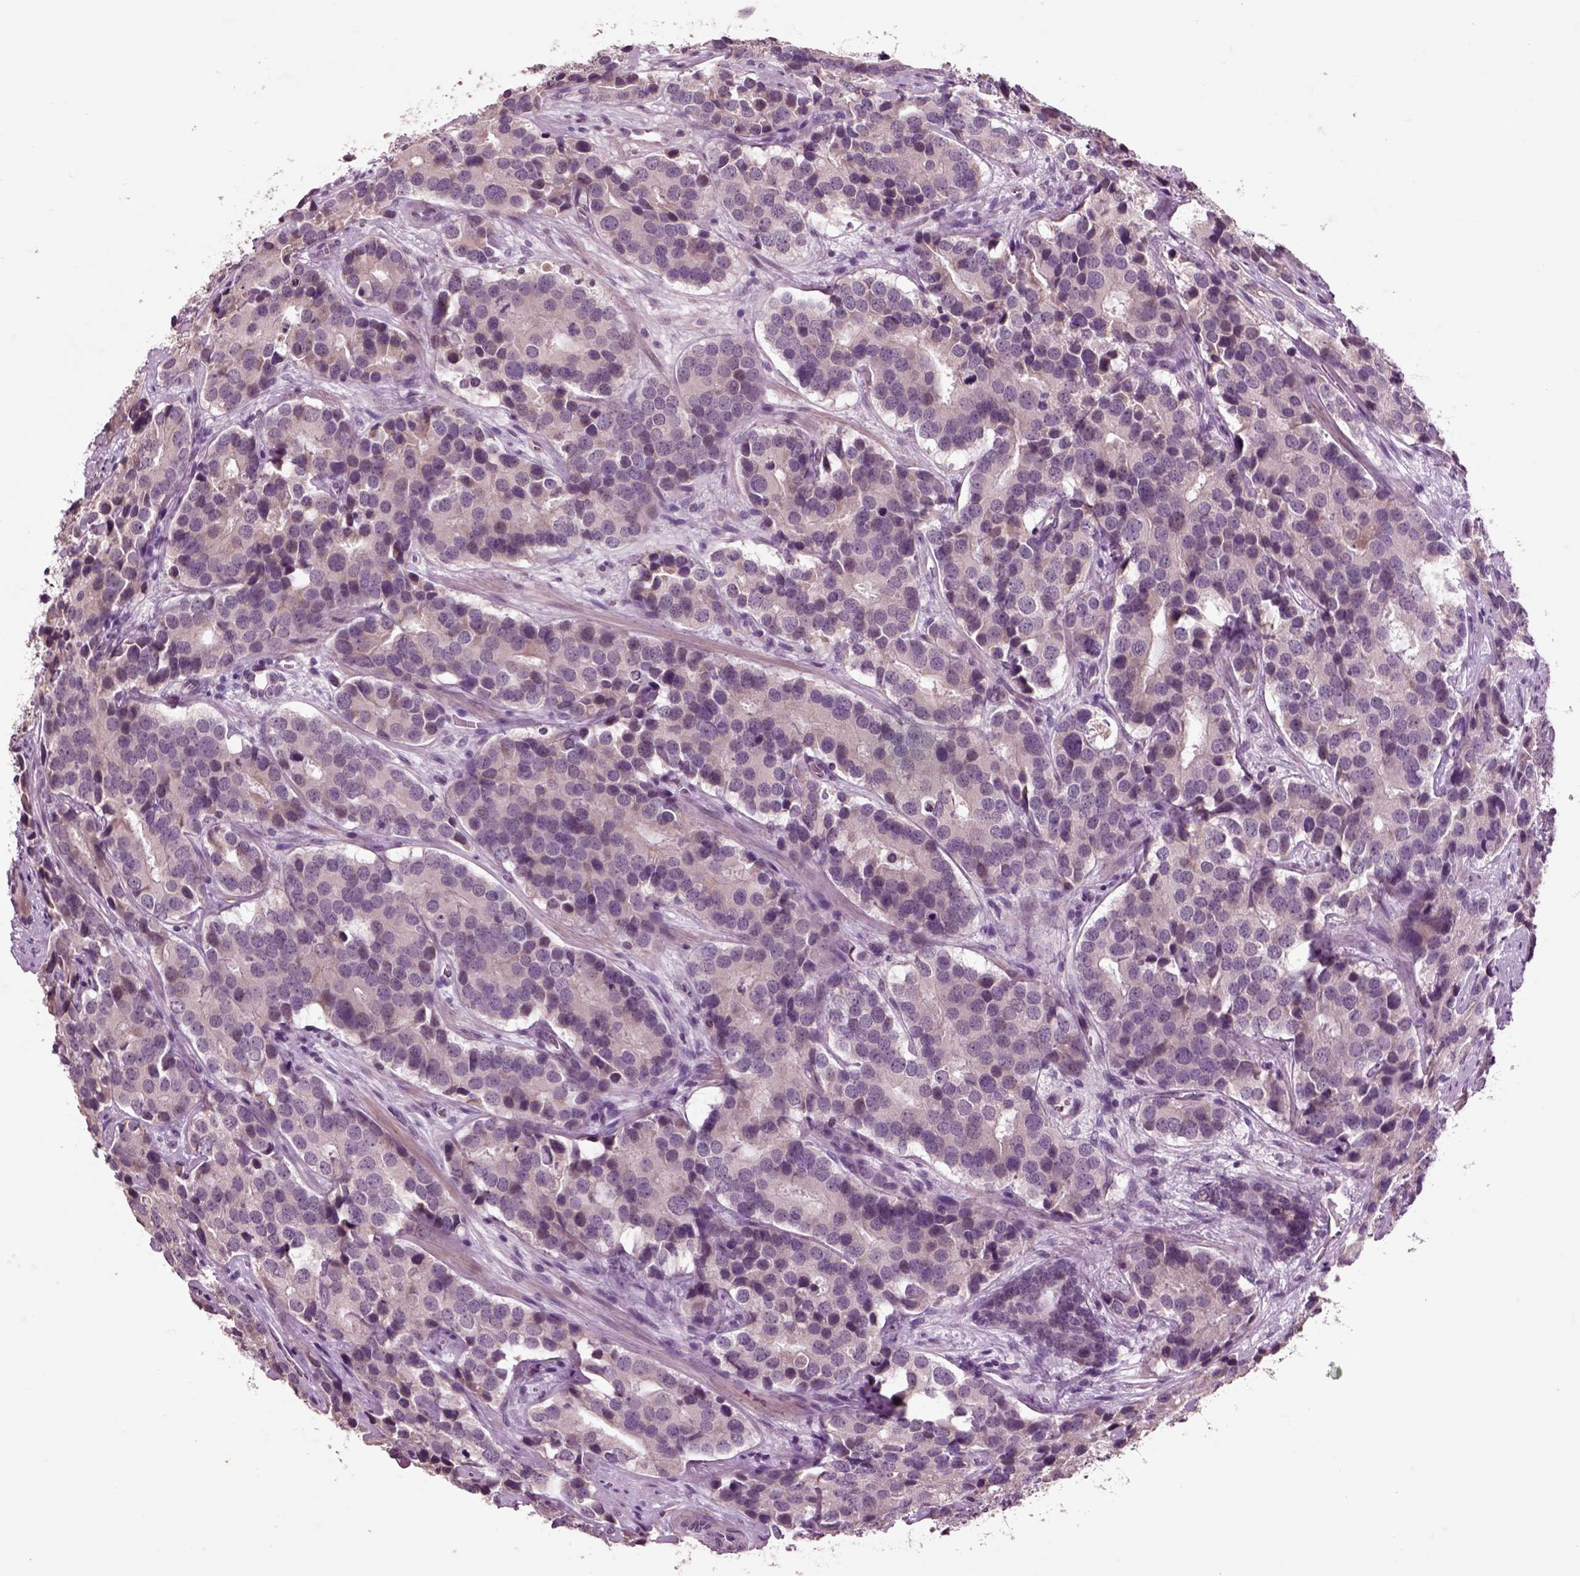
{"staining": {"intensity": "strong", "quantity": "<25%", "location": "cytoplasmic/membranous"}, "tissue": "prostate cancer", "cell_type": "Tumor cells", "image_type": "cancer", "snomed": [{"axis": "morphology", "description": "Adenocarcinoma, NOS"}, {"axis": "topography", "description": "Prostate and seminal vesicle, NOS"}], "caption": "Protein expression analysis of prostate cancer reveals strong cytoplasmic/membranous staining in about <25% of tumor cells.", "gene": "CHGB", "patient": {"sex": "male", "age": 63}}